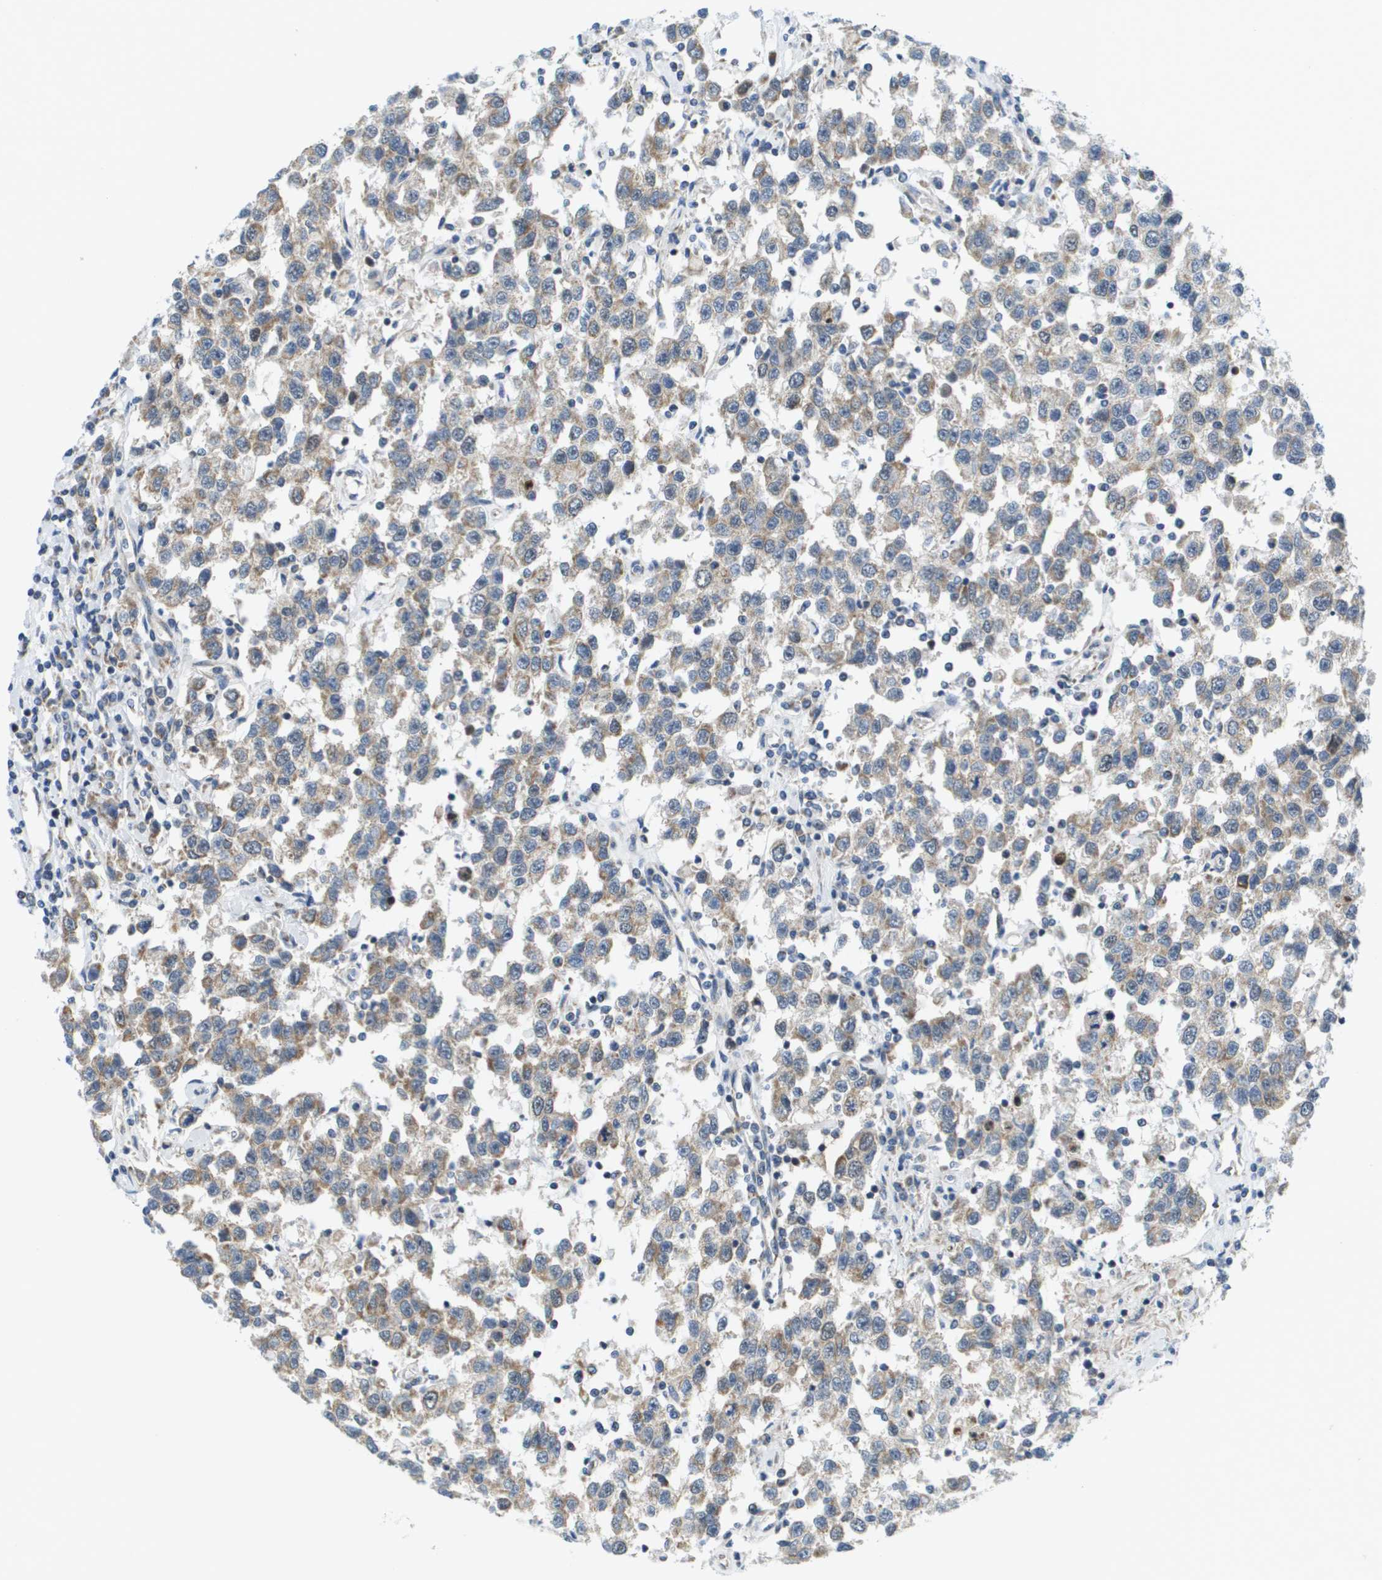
{"staining": {"intensity": "weak", "quantity": "<25%", "location": "cytoplasmic/membranous"}, "tissue": "testis cancer", "cell_type": "Tumor cells", "image_type": "cancer", "snomed": [{"axis": "morphology", "description": "Seminoma, NOS"}, {"axis": "topography", "description": "Testis"}], "caption": "Tumor cells show no significant staining in seminoma (testis). (DAB (3,3'-diaminobenzidine) IHC with hematoxylin counter stain).", "gene": "KRT23", "patient": {"sex": "male", "age": 41}}